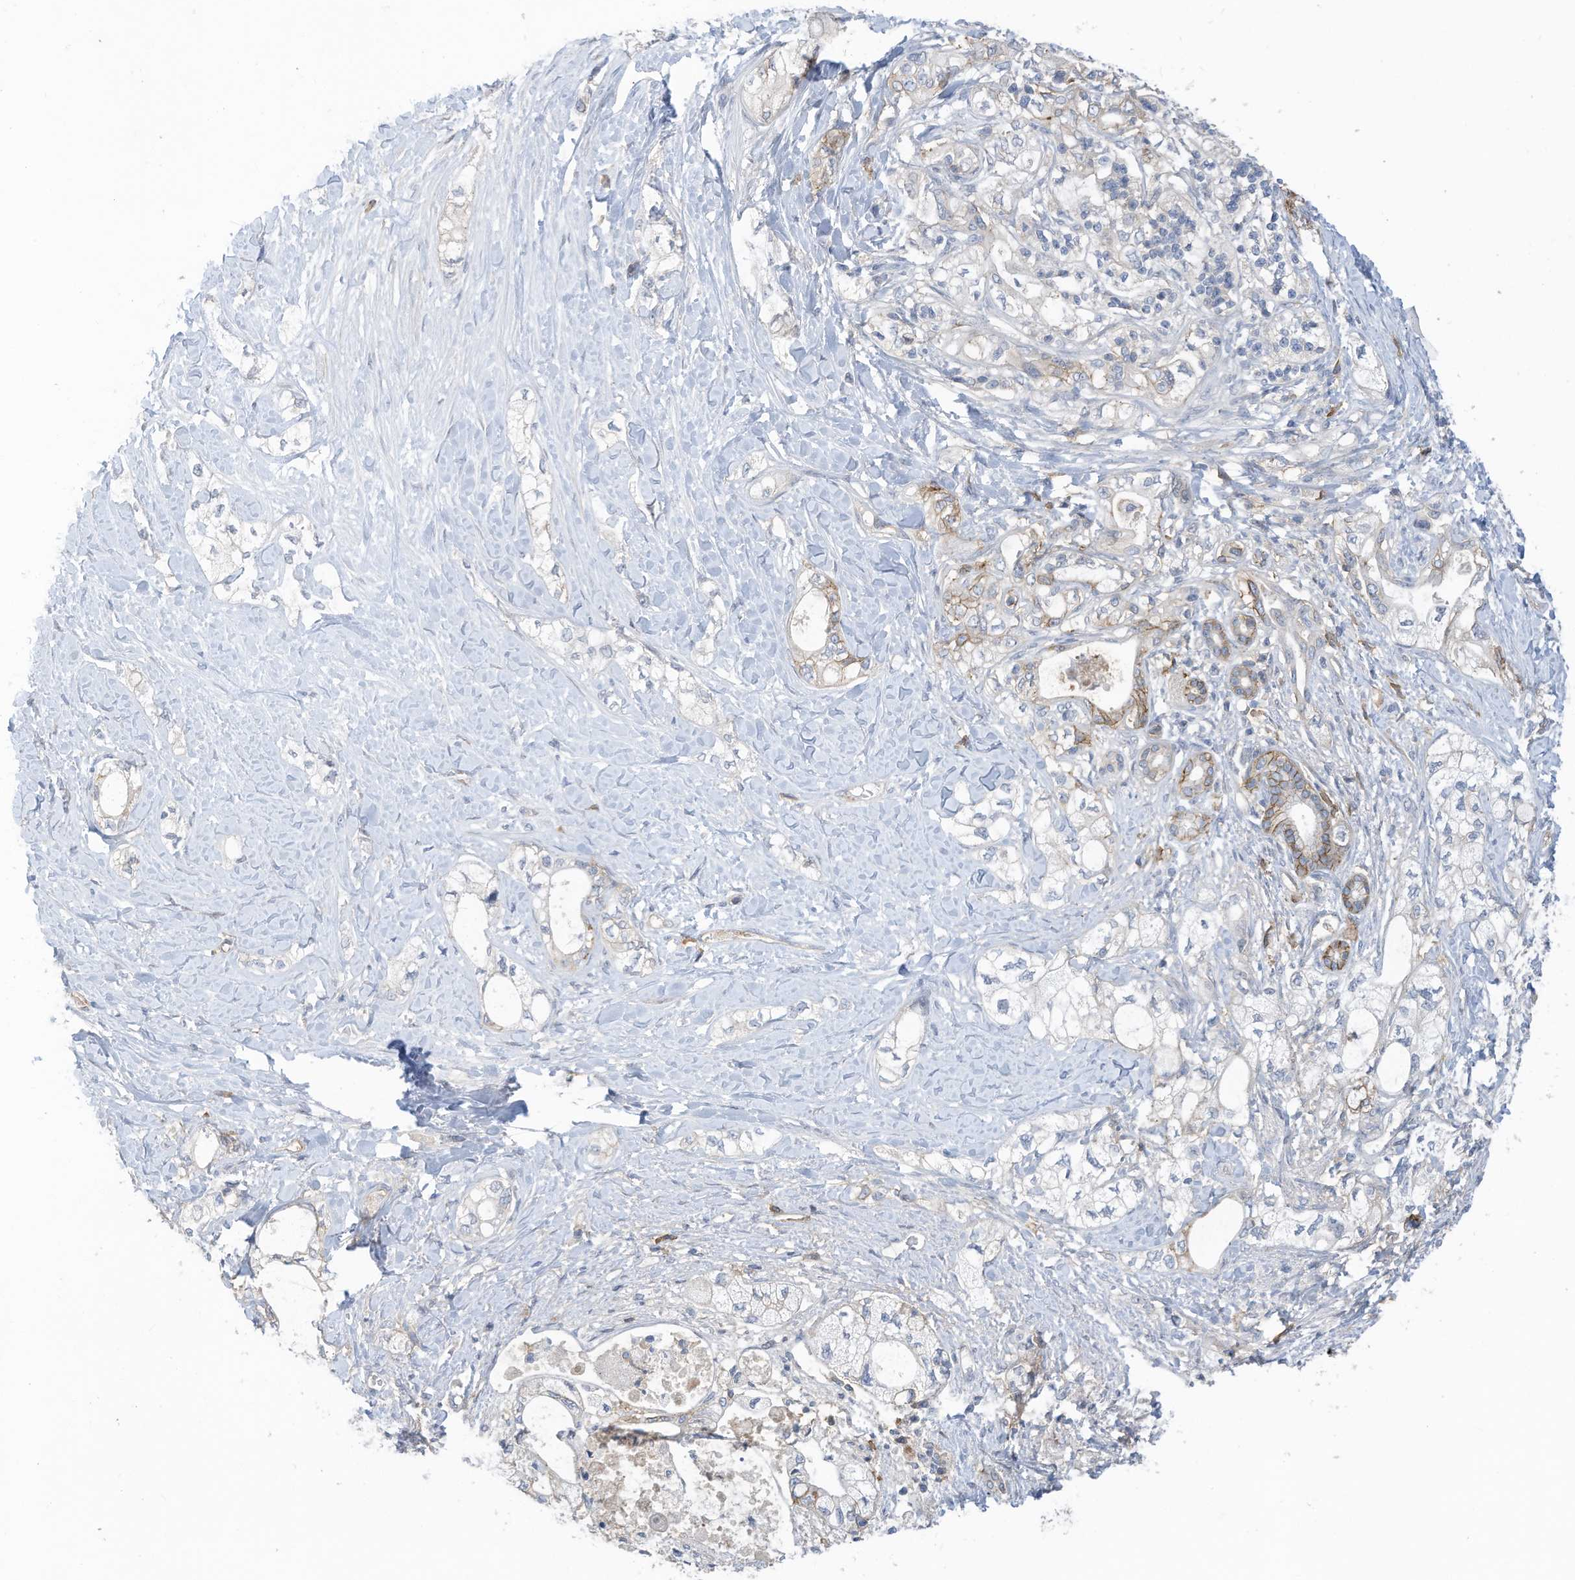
{"staining": {"intensity": "moderate", "quantity": "<25%", "location": "cytoplasmic/membranous"}, "tissue": "pancreatic cancer", "cell_type": "Tumor cells", "image_type": "cancer", "snomed": [{"axis": "morphology", "description": "Adenocarcinoma, NOS"}, {"axis": "topography", "description": "Pancreas"}], "caption": "Immunohistochemistry (IHC) histopathology image of human pancreatic adenocarcinoma stained for a protein (brown), which reveals low levels of moderate cytoplasmic/membranous positivity in approximately <25% of tumor cells.", "gene": "SLC1A5", "patient": {"sex": "male", "age": 70}}